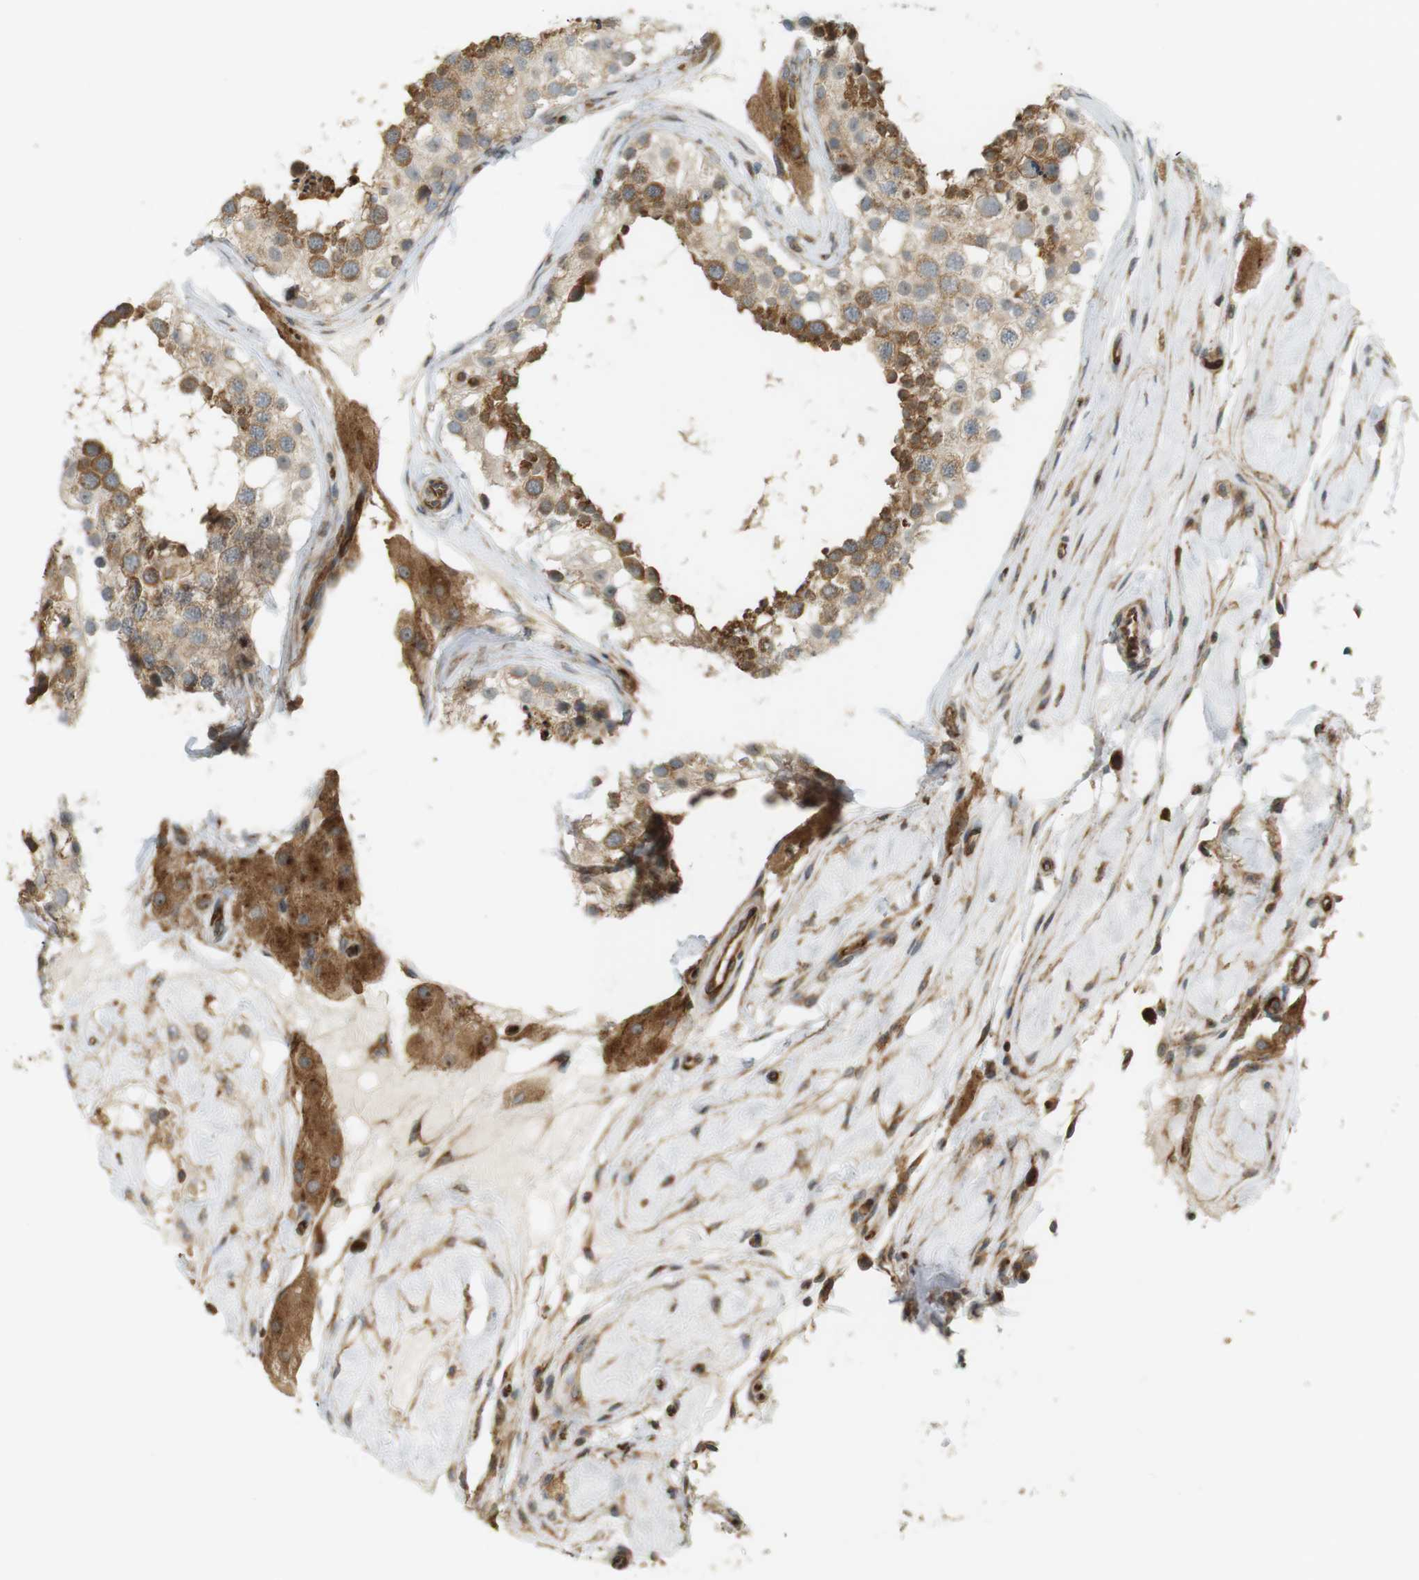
{"staining": {"intensity": "moderate", "quantity": "25%-75%", "location": "cytoplasmic/membranous"}, "tissue": "testis", "cell_type": "Cells in seminiferous ducts", "image_type": "normal", "snomed": [{"axis": "morphology", "description": "Normal tissue, NOS"}, {"axis": "topography", "description": "Testis"}], "caption": "Human testis stained with a brown dye demonstrates moderate cytoplasmic/membranous positive positivity in about 25%-75% of cells in seminiferous ducts.", "gene": "PA2G4", "patient": {"sex": "male", "age": 68}}